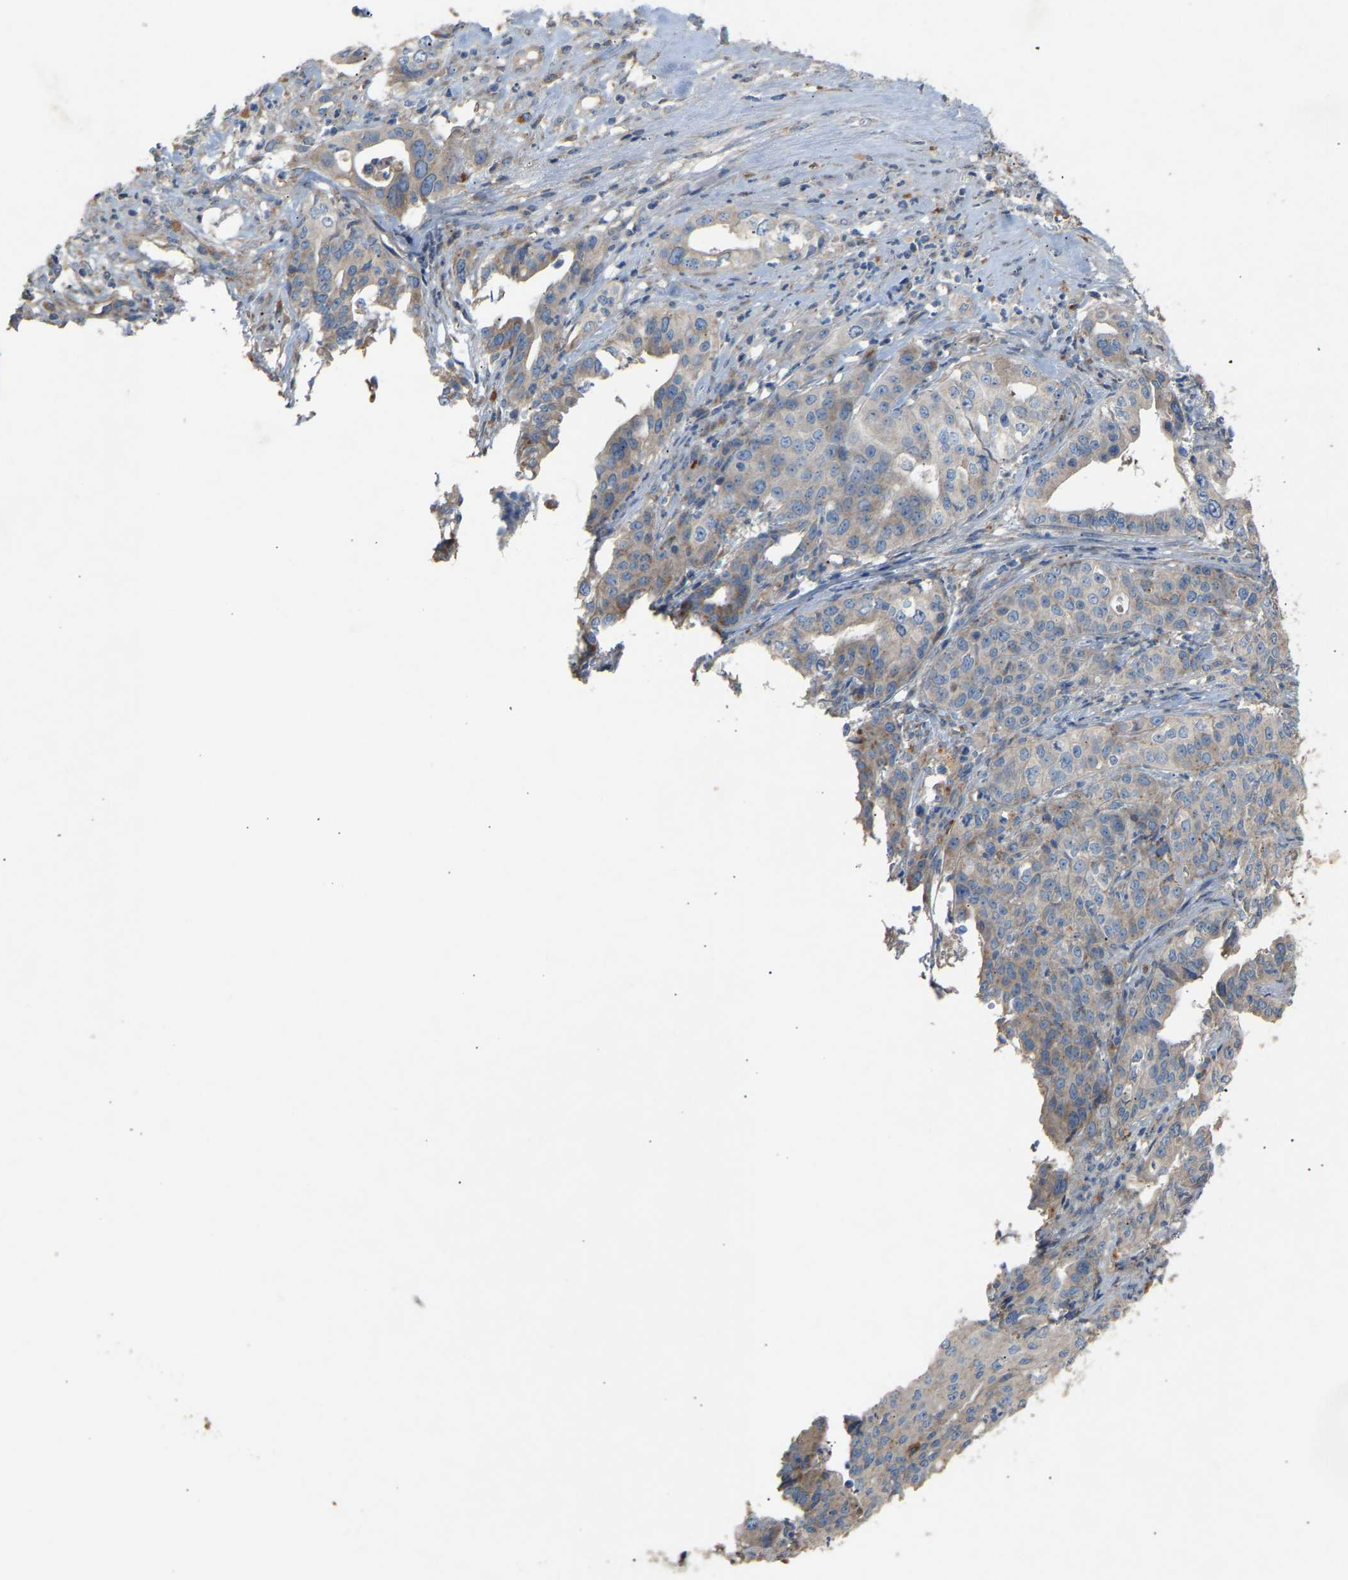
{"staining": {"intensity": "weak", "quantity": "<25%", "location": "cytoplasmic/membranous"}, "tissue": "liver cancer", "cell_type": "Tumor cells", "image_type": "cancer", "snomed": [{"axis": "morphology", "description": "Cholangiocarcinoma"}, {"axis": "topography", "description": "Liver"}], "caption": "Immunohistochemistry of human cholangiocarcinoma (liver) exhibits no staining in tumor cells.", "gene": "RGP1", "patient": {"sex": "female", "age": 61}}